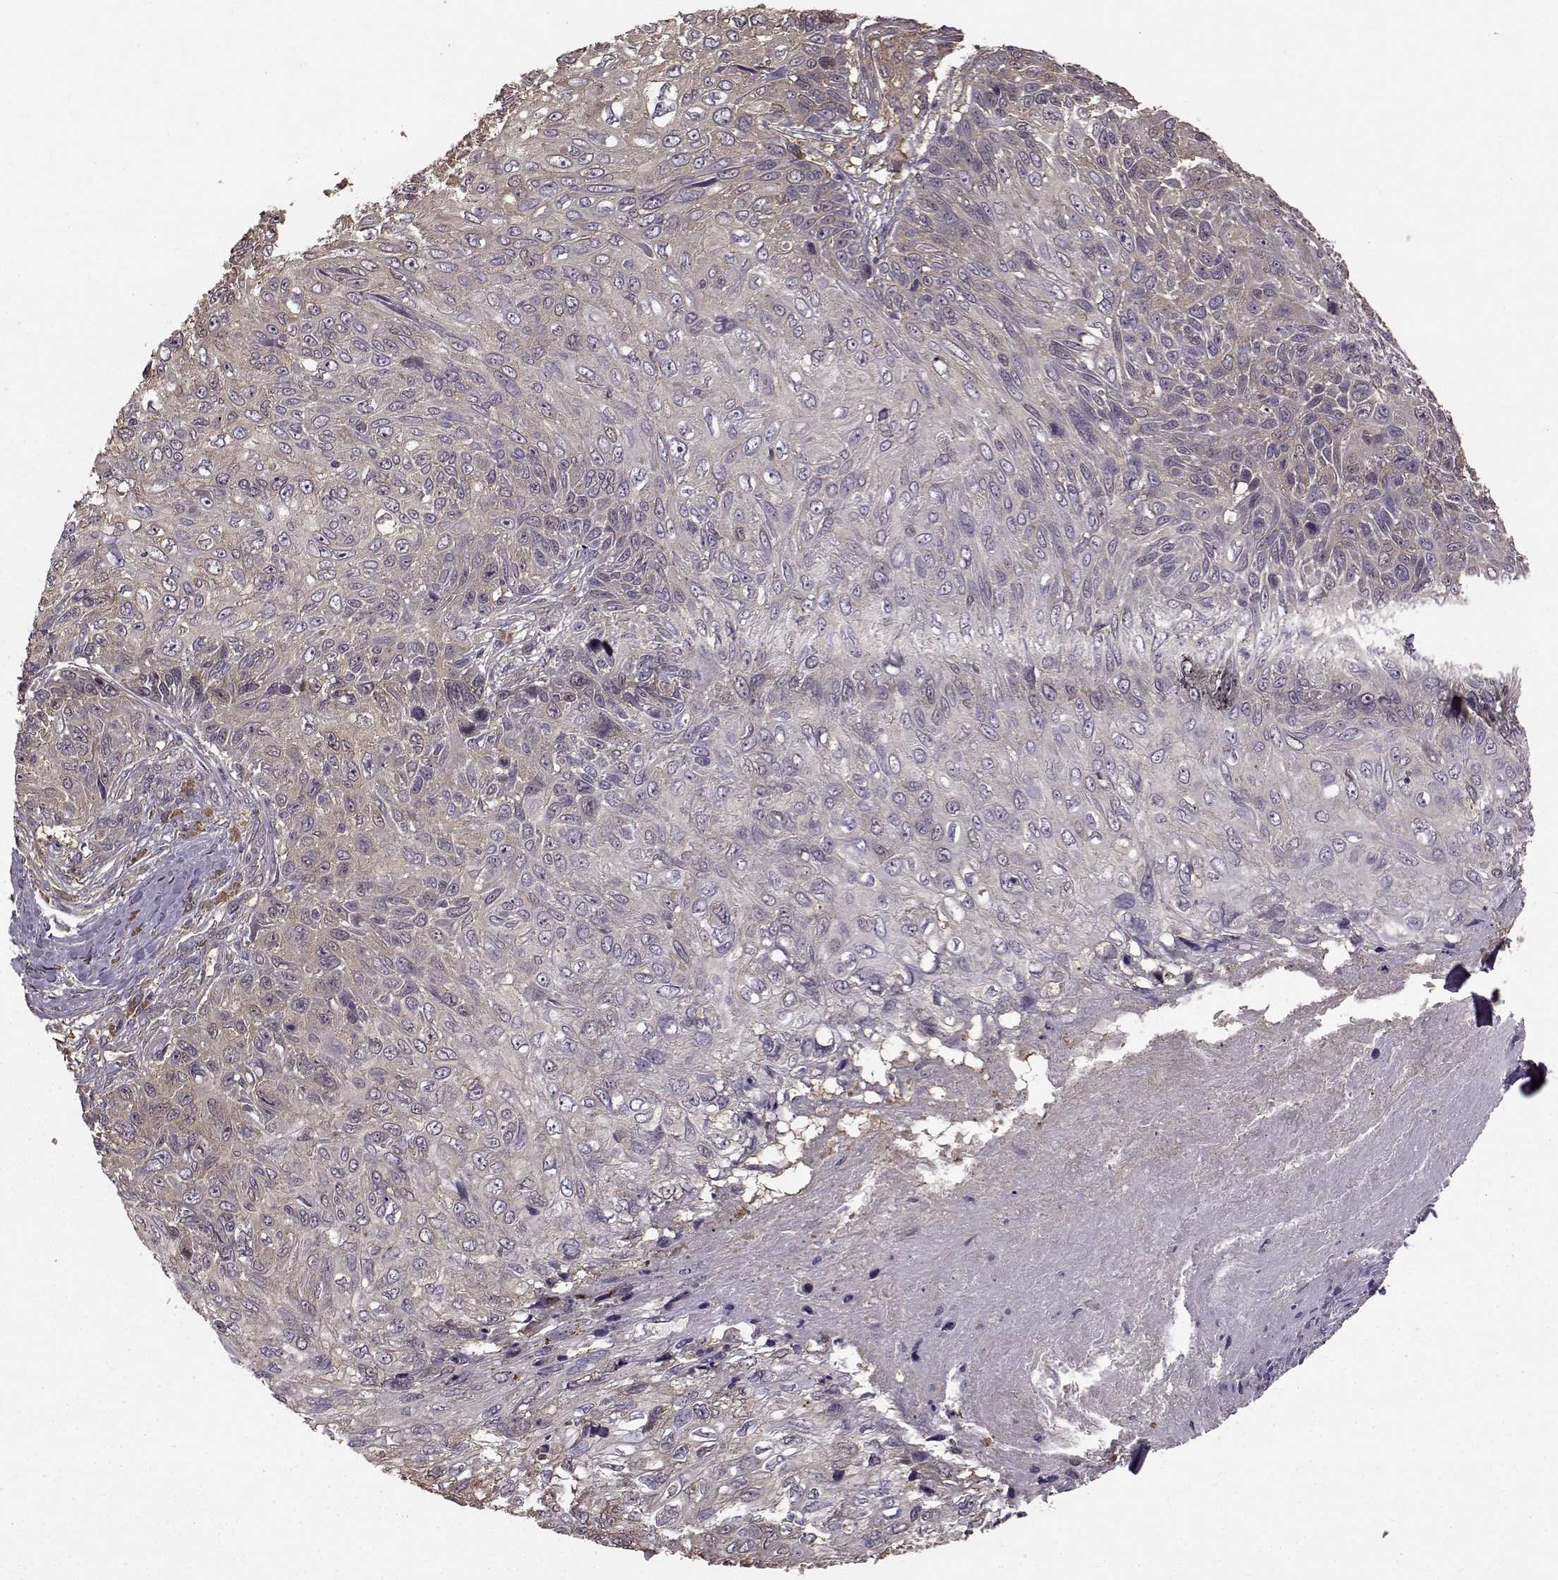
{"staining": {"intensity": "weak", "quantity": "25%-75%", "location": "cytoplasmic/membranous"}, "tissue": "skin cancer", "cell_type": "Tumor cells", "image_type": "cancer", "snomed": [{"axis": "morphology", "description": "Squamous cell carcinoma, NOS"}, {"axis": "topography", "description": "Skin"}], "caption": "Skin cancer (squamous cell carcinoma) stained with DAB (3,3'-diaminobenzidine) IHC reveals low levels of weak cytoplasmic/membranous positivity in about 25%-75% of tumor cells.", "gene": "NME1-NME2", "patient": {"sex": "male", "age": 92}}